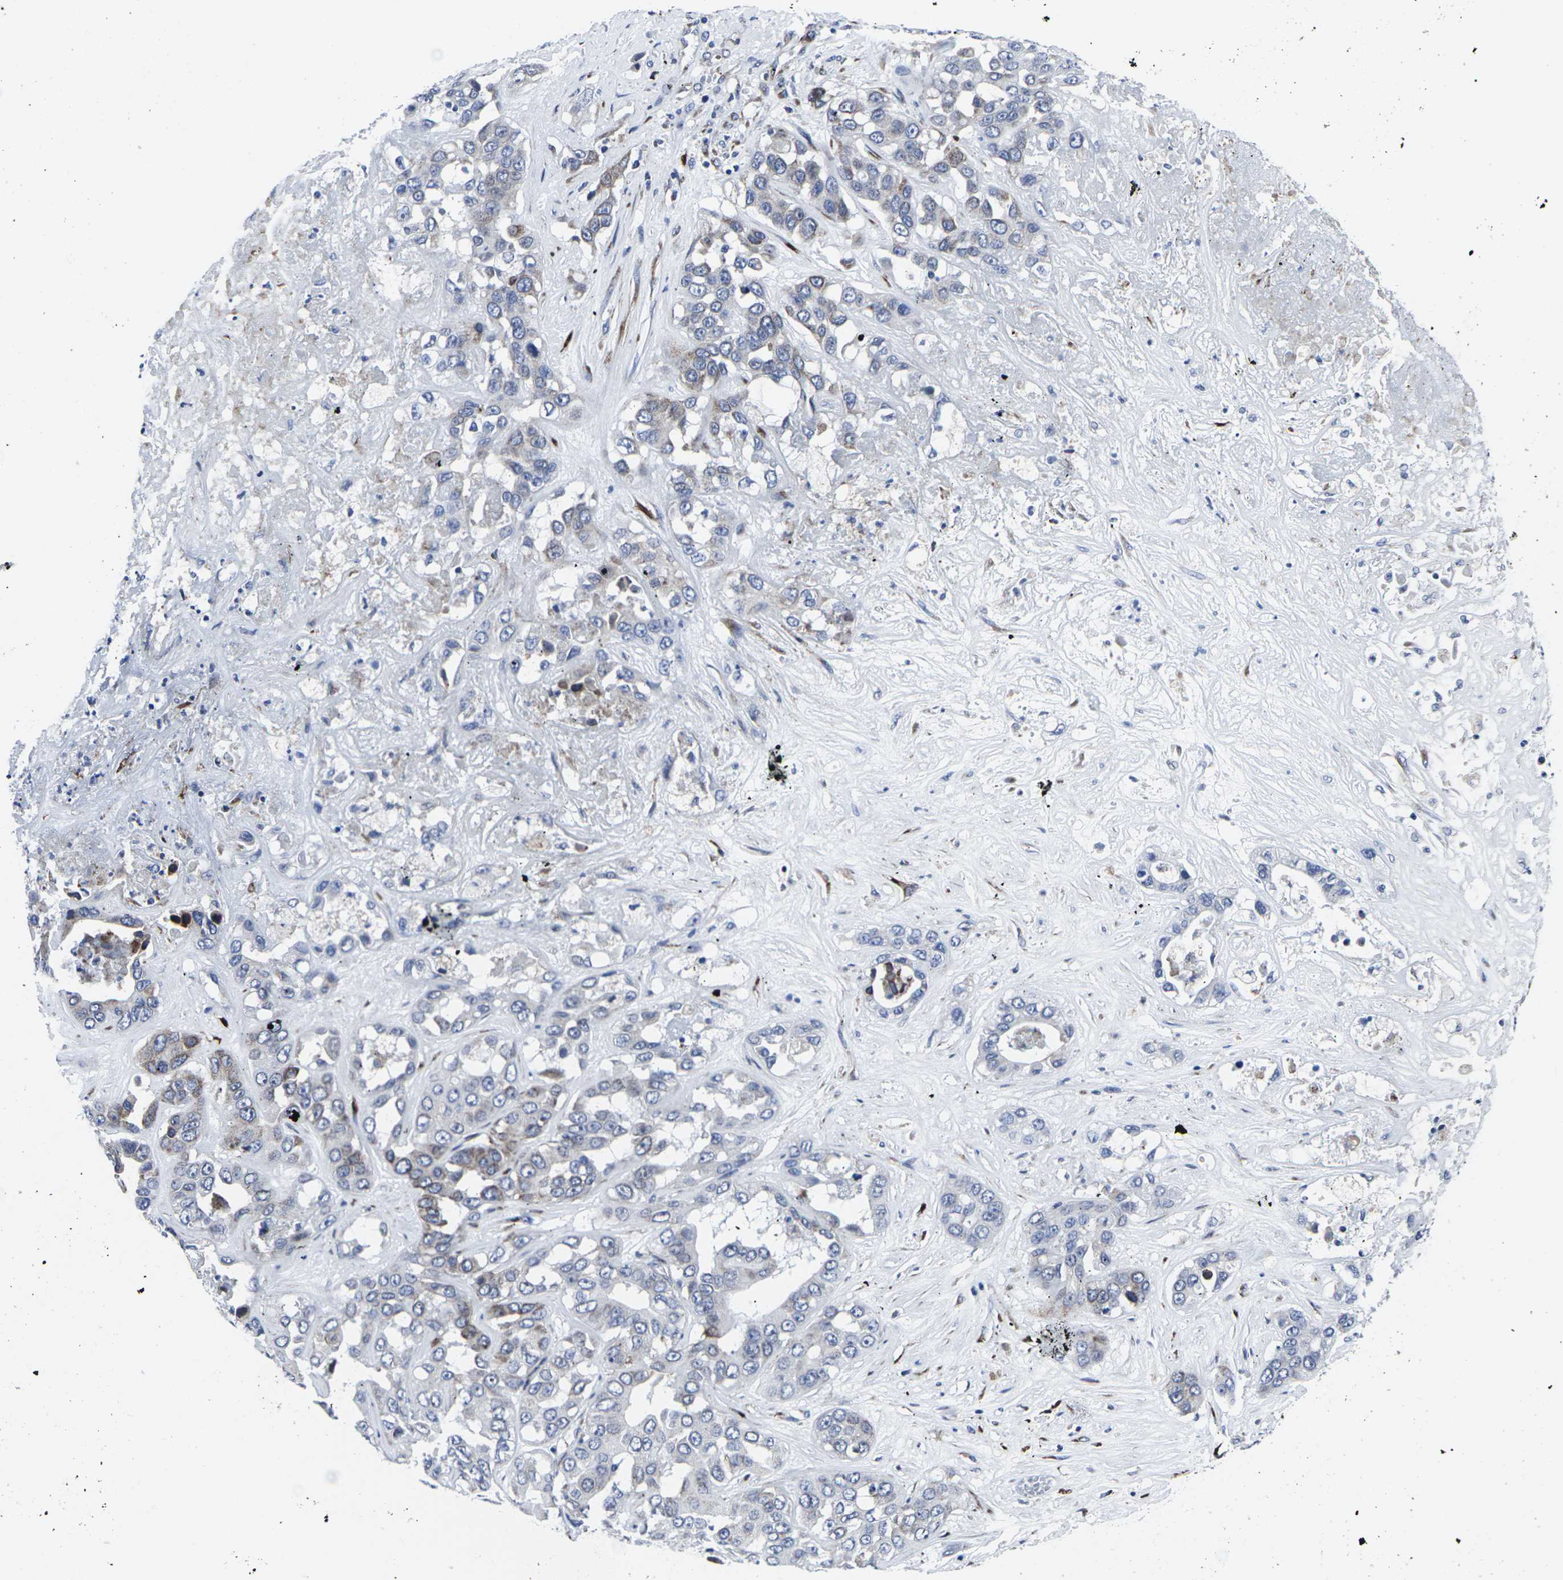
{"staining": {"intensity": "moderate", "quantity": "<25%", "location": "cytoplasmic/membranous"}, "tissue": "liver cancer", "cell_type": "Tumor cells", "image_type": "cancer", "snomed": [{"axis": "morphology", "description": "Cholangiocarcinoma"}, {"axis": "topography", "description": "Liver"}], "caption": "Liver cancer stained with a protein marker exhibits moderate staining in tumor cells.", "gene": "RPN1", "patient": {"sex": "female", "age": 52}}